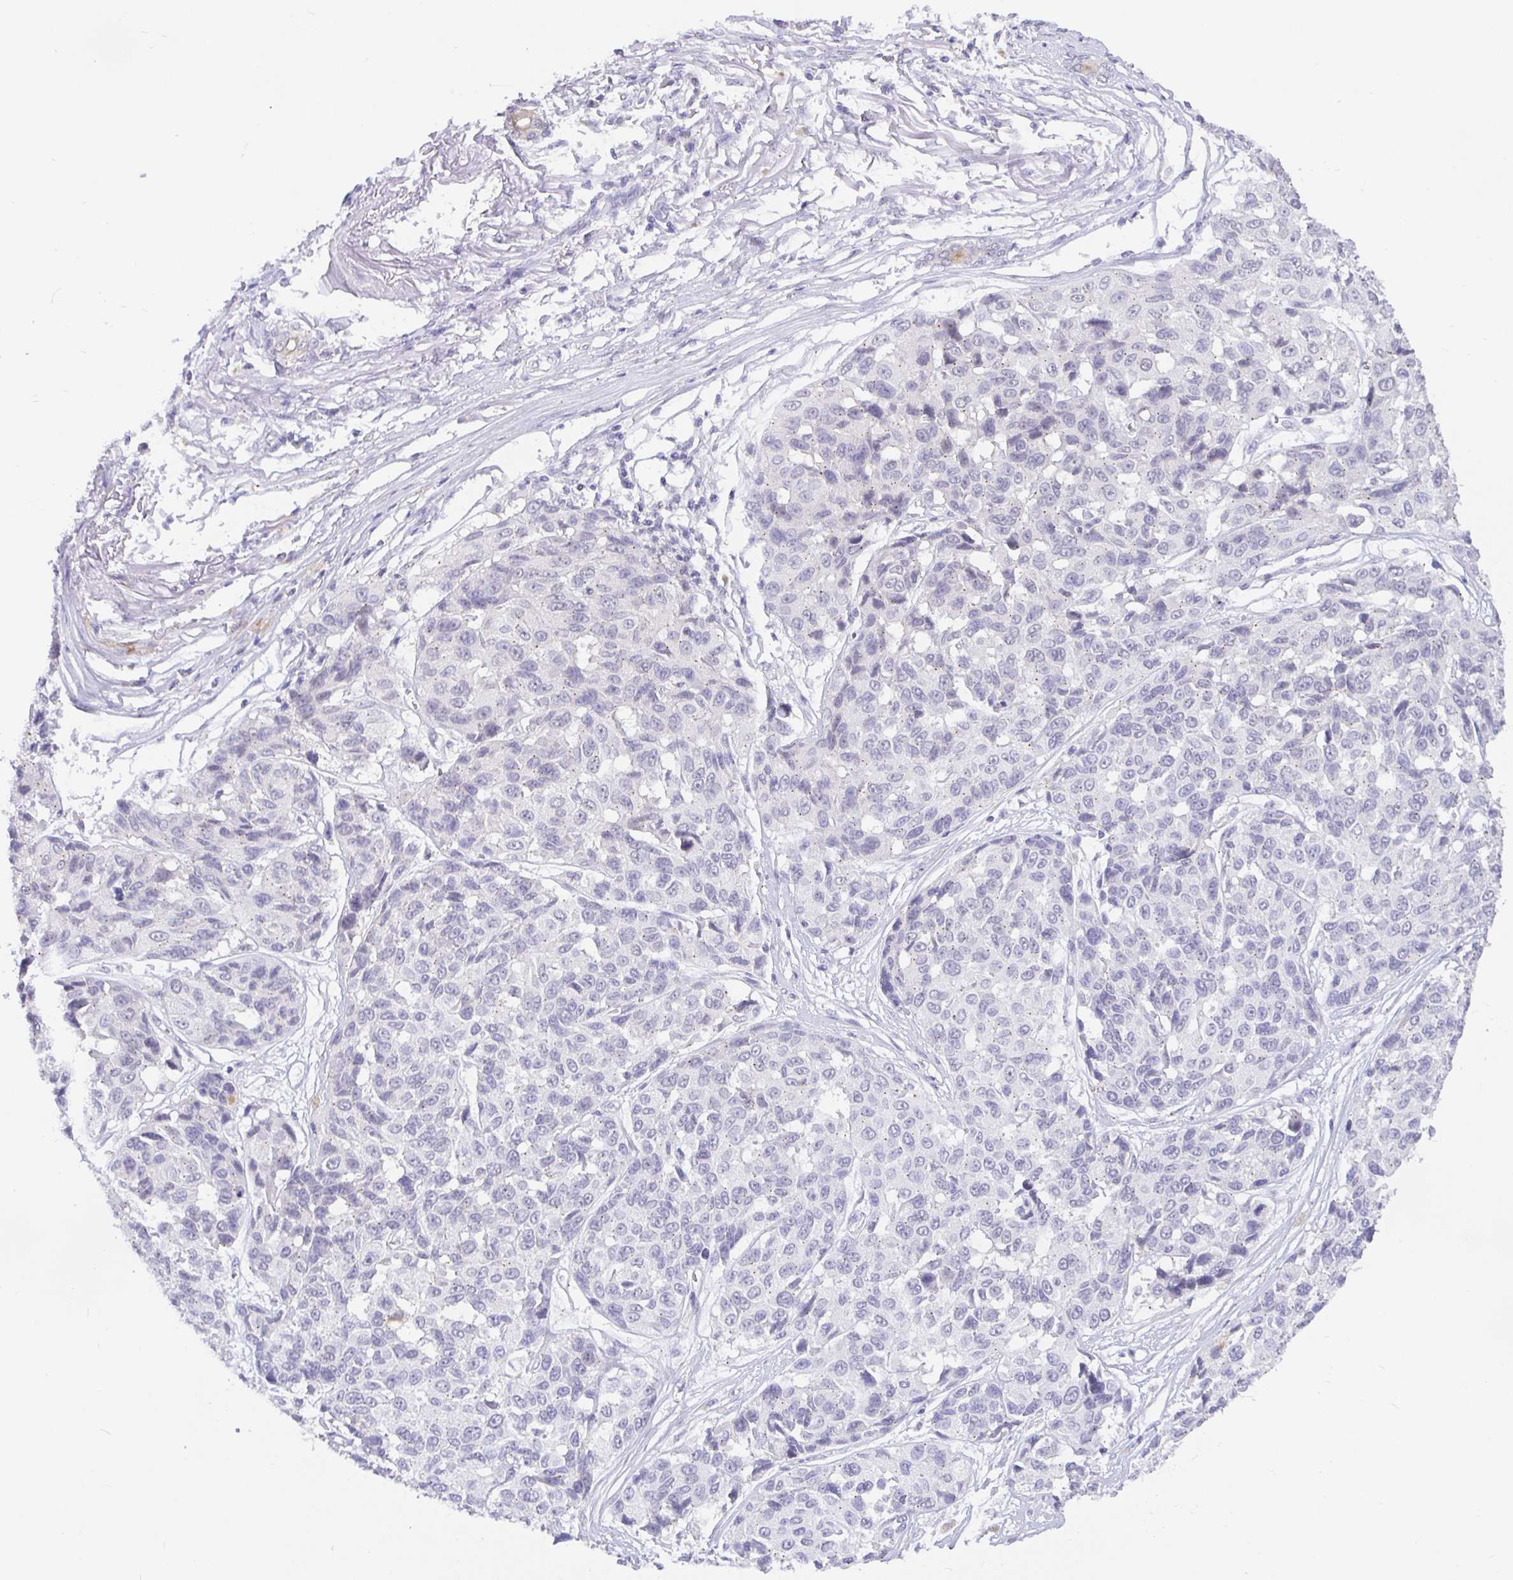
{"staining": {"intensity": "negative", "quantity": "none", "location": "none"}, "tissue": "melanoma", "cell_type": "Tumor cells", "image_type": "cancer", "snomed": [{"axis": "morphology", "description": "Malignant melanoma, NOS"}, {"axis": "topography", "description": "Skin"}], "caption": "Tumor cells show no significant positivity in melanoma. The staining was performed using DAB (3,3'-diaminobenzidine) to visualize the protein expression in brown, while the nuclei were stained in blue with hematoxylin (Magnification: 20x).", "gene": "EZHIP", "patient": {"sex": "female", "age": 66}}